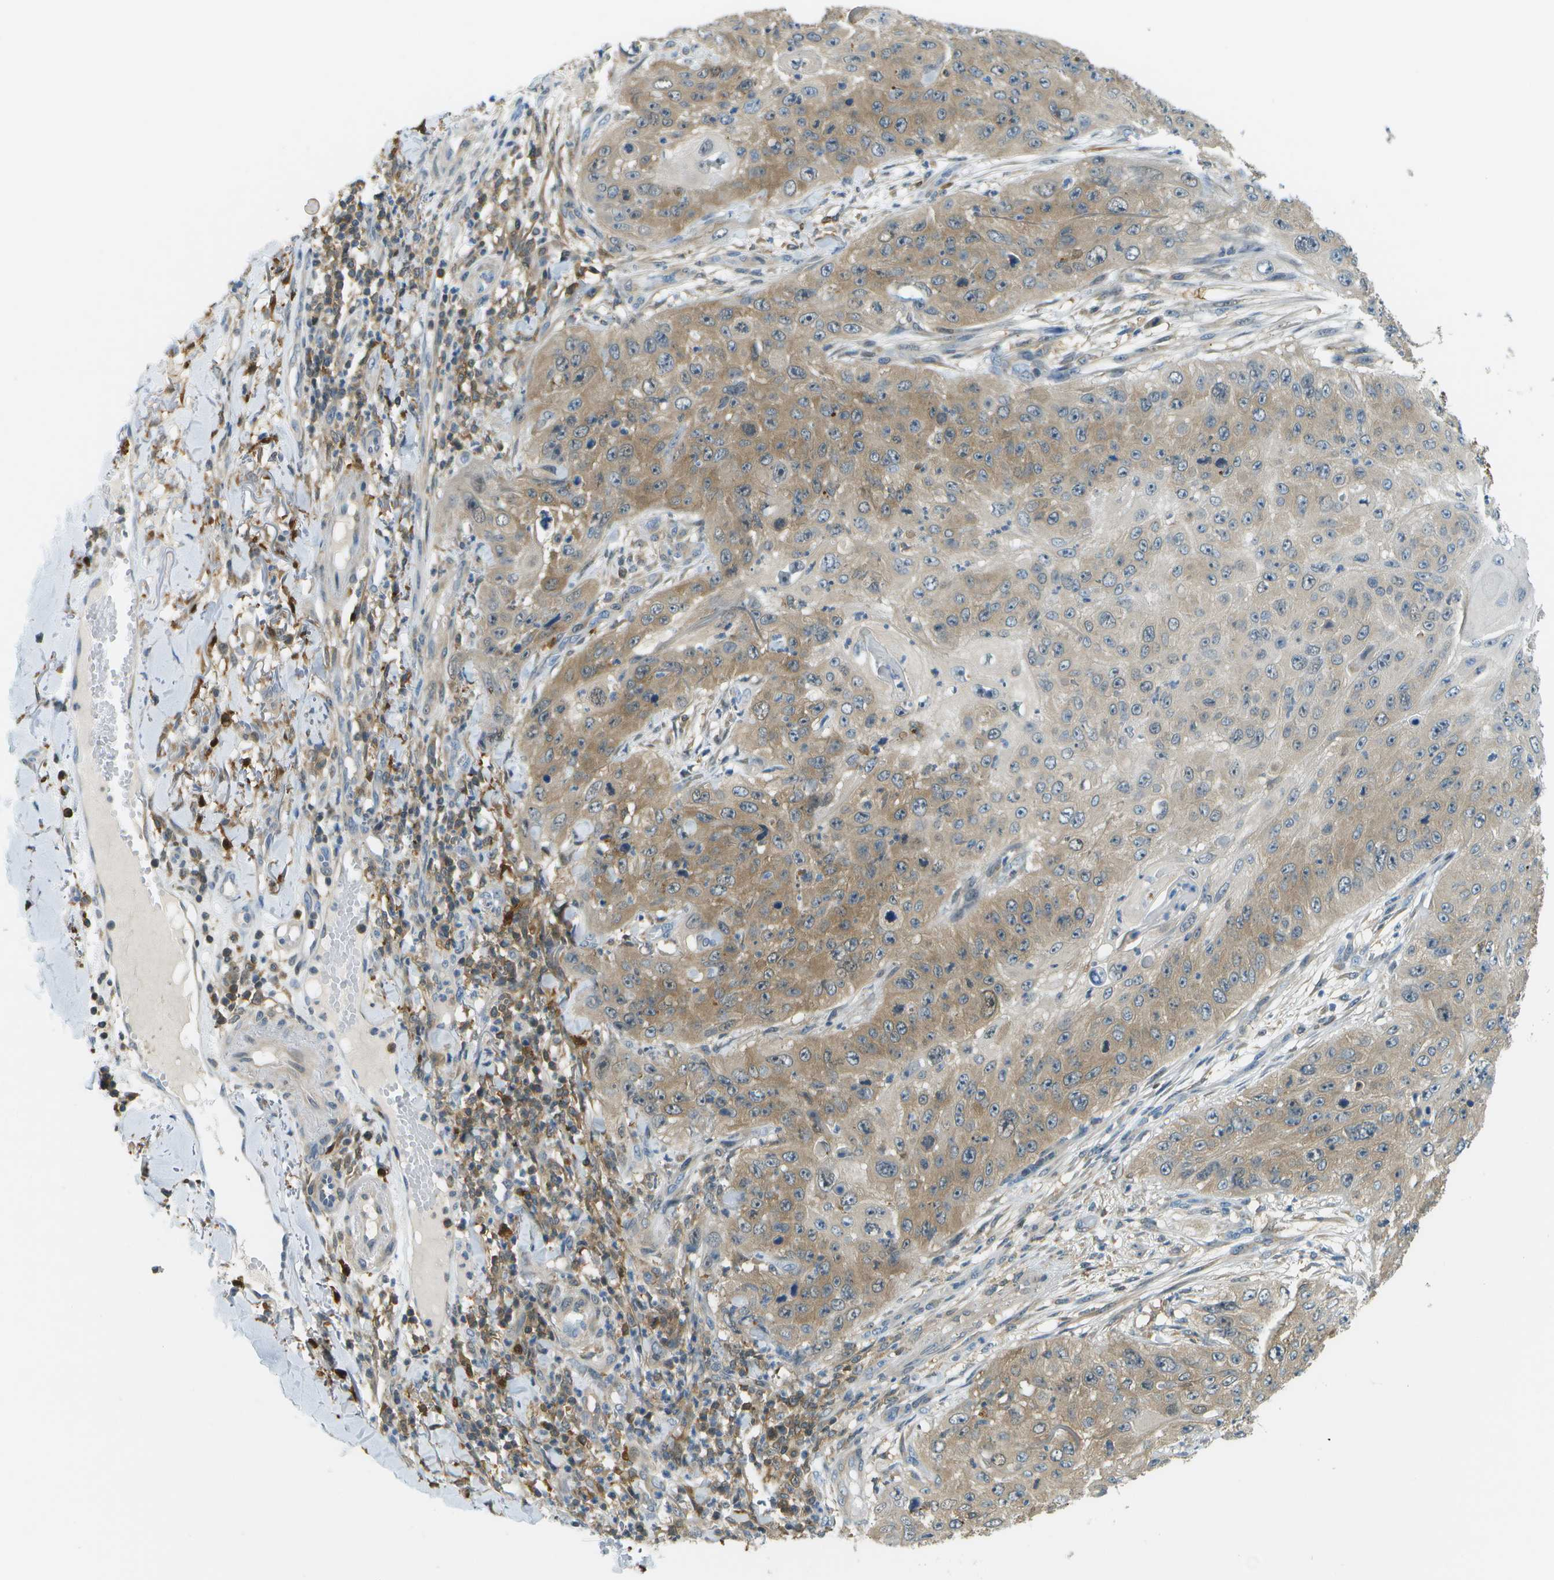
{"staining": {"intensity": "moderate", "quantity": "25%-75%", "location": "cytoplasmic/membranous"}, "tissue": "skin cancer", "cell_type": "Tumor cells", "image_type": "cancer", "snomed": [{"axis": "morphology", "description": "Squamous cell carcinoma, NOS"}, {"axis": "topography", "description": "Skin"}], "caption": "This histopathology image exhibits skin cancer stained with immunohistochemistry to label a protein in brown. The cytoplasmic/membranous of tumor cells show moderate positivity for the protein. Nuclei are counter-stained blue.", "gene": "CDH23", "patient": {"sex": "female", "age": 80}}